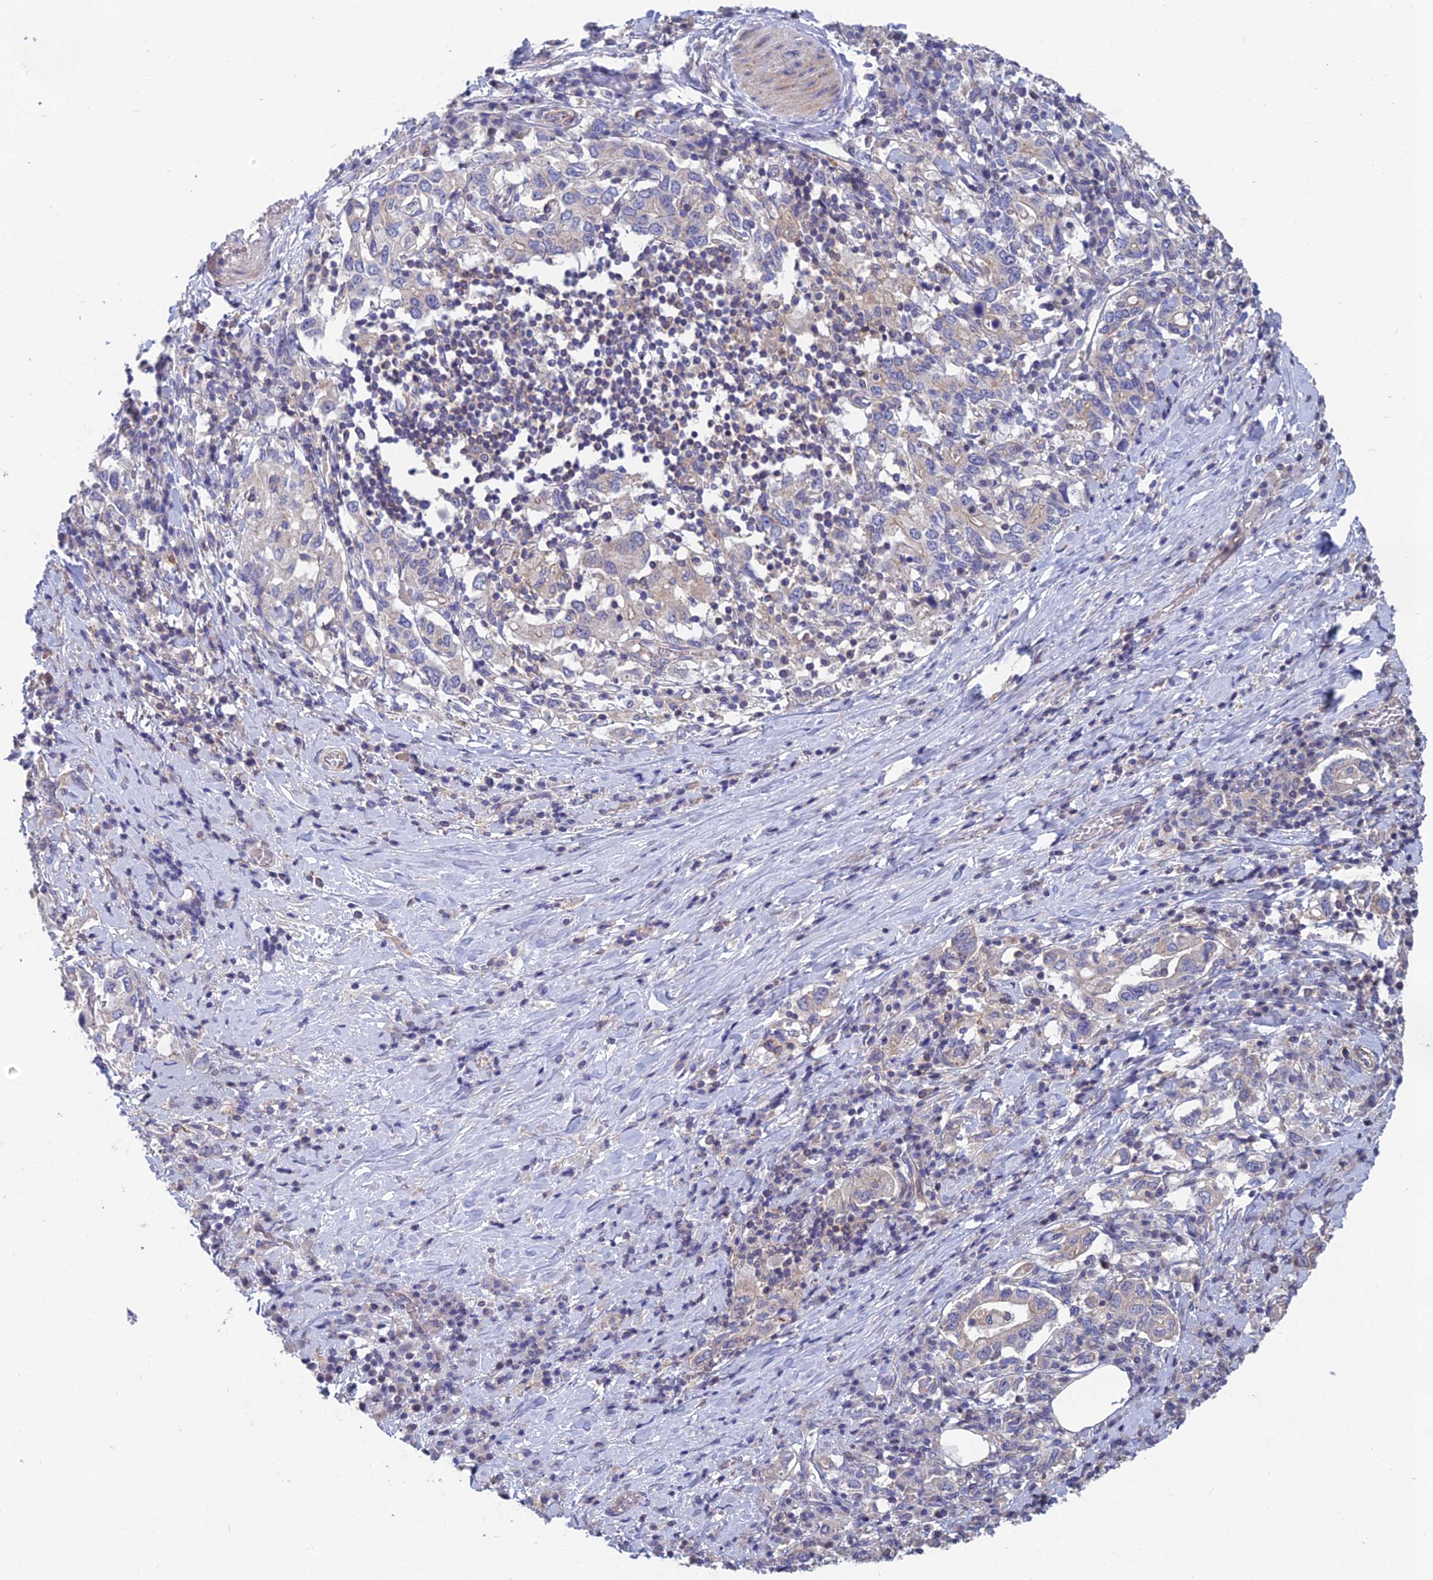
{"staining": {"intensity": "negative", "quantity": "none", "location": "none"}, "tissue": "stomach cancer", "cell_type": "Tumor cells", "image_type": "cancer", "snomed": [{"axis": "morphology", "description": "Adenocarcinoma, NOS"}, {"axis": "topography", "description": "Stomach, upper"}, {"axis": "topography", "description": "Stomach"}], "caption": "DAB (3,3'-diaminobenzidine) immunohistochemical staining of human adenocarcinoma (stomach) shows no significant positivity in tumor cells.", "gene": "USP37", "patient": {"sex": "male", "age": 62}}